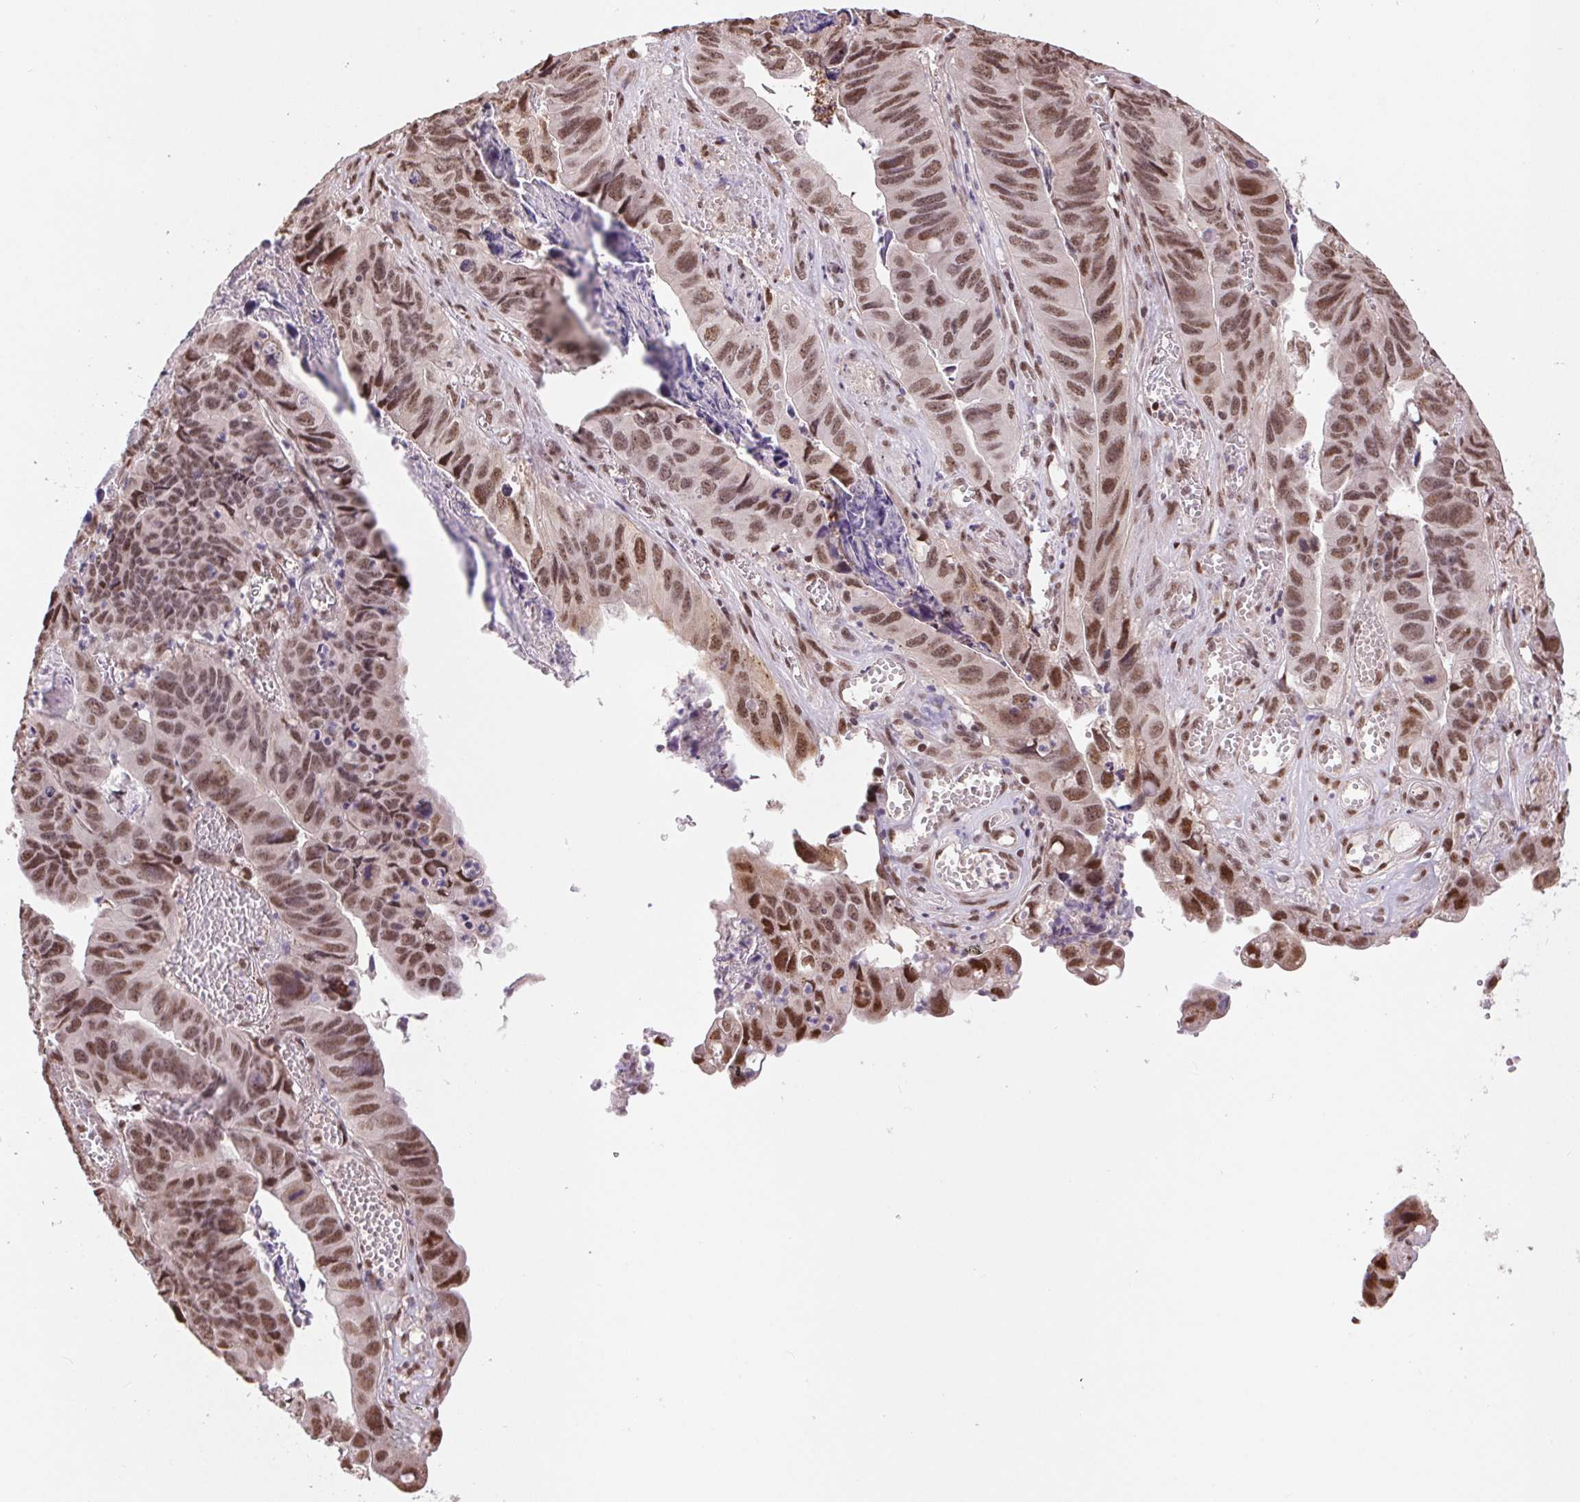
{"staining": {"intensity": "moderate", "quantity": ">75%", "location": "nuclear"}, "tissue": "stomach cancer", "cell_type": "Tumor cells", "image_type": "cancer", "snomed": [{"axis": "morphology", "description": "Adenocarcinoma, NOS"}, {"axis": "topography", "description": "Stomach, lower"}], "caption": "Immunohistochemical staining of stomach cancer reveals moderate nuclear protein expression in approximately >75% of tumor cells.", "gene": "RAD23A", "patient": {"sex": "male", "age": 77}}